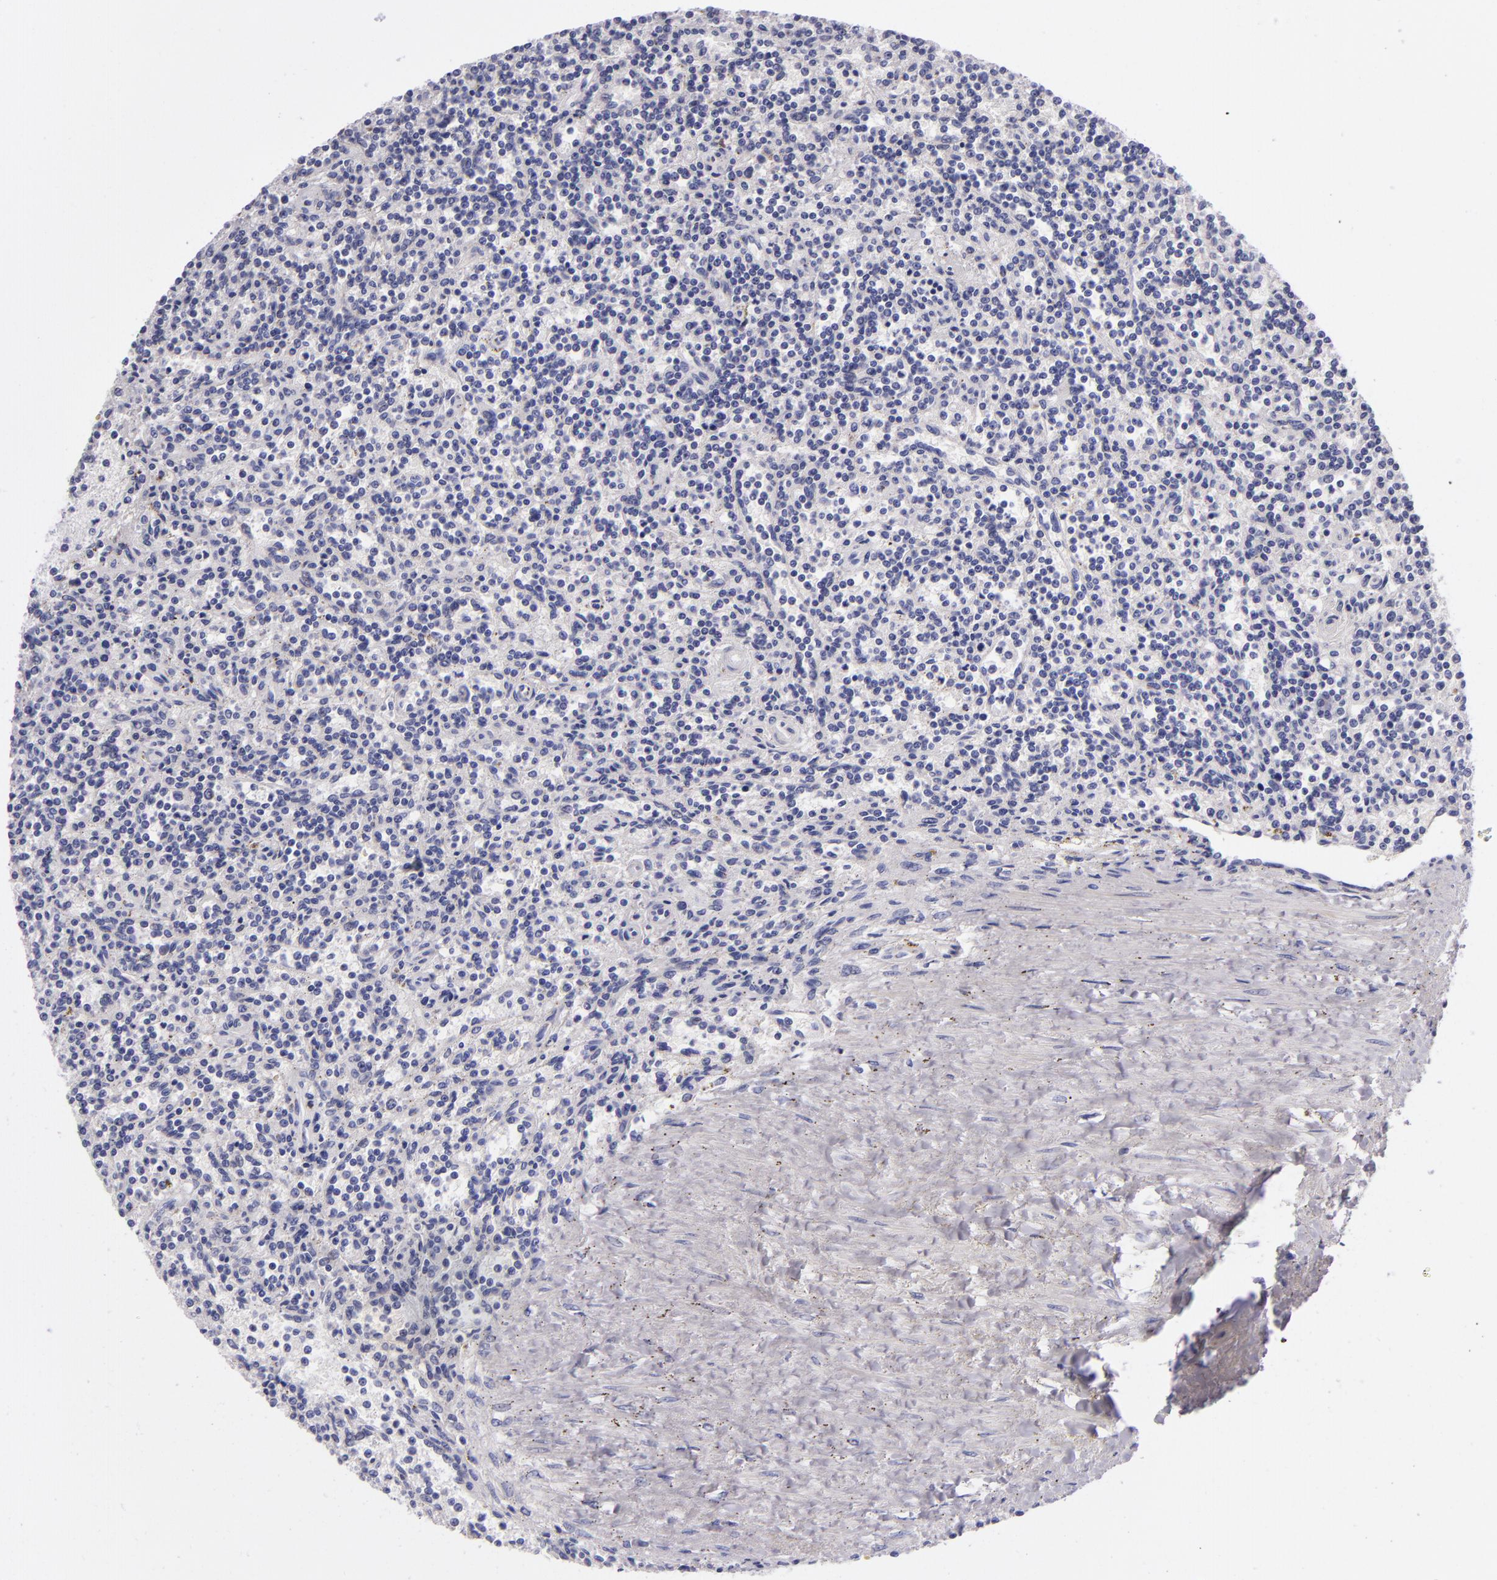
{"staining": {"intensity": "negative", "quantity": "none", "location": "none"}, "tissue": "lymphoma", "cell_type": "Tumor cells", "image_type": "cancer", "snomed": [{"axis": "morphology", "description": "Malignant lymphoma, non-Hodgkin's type, Low grade"}, {"axis": "topography", "description": "Spleen"}], "caption": "The IHC micrograph has no significant staining in tumor cells of malignant lymphoma, non-Hodgkin's type (low-grade) tissue.", "gene": "MUC5AC", "patient": {"sex": "male", "age": 73}}